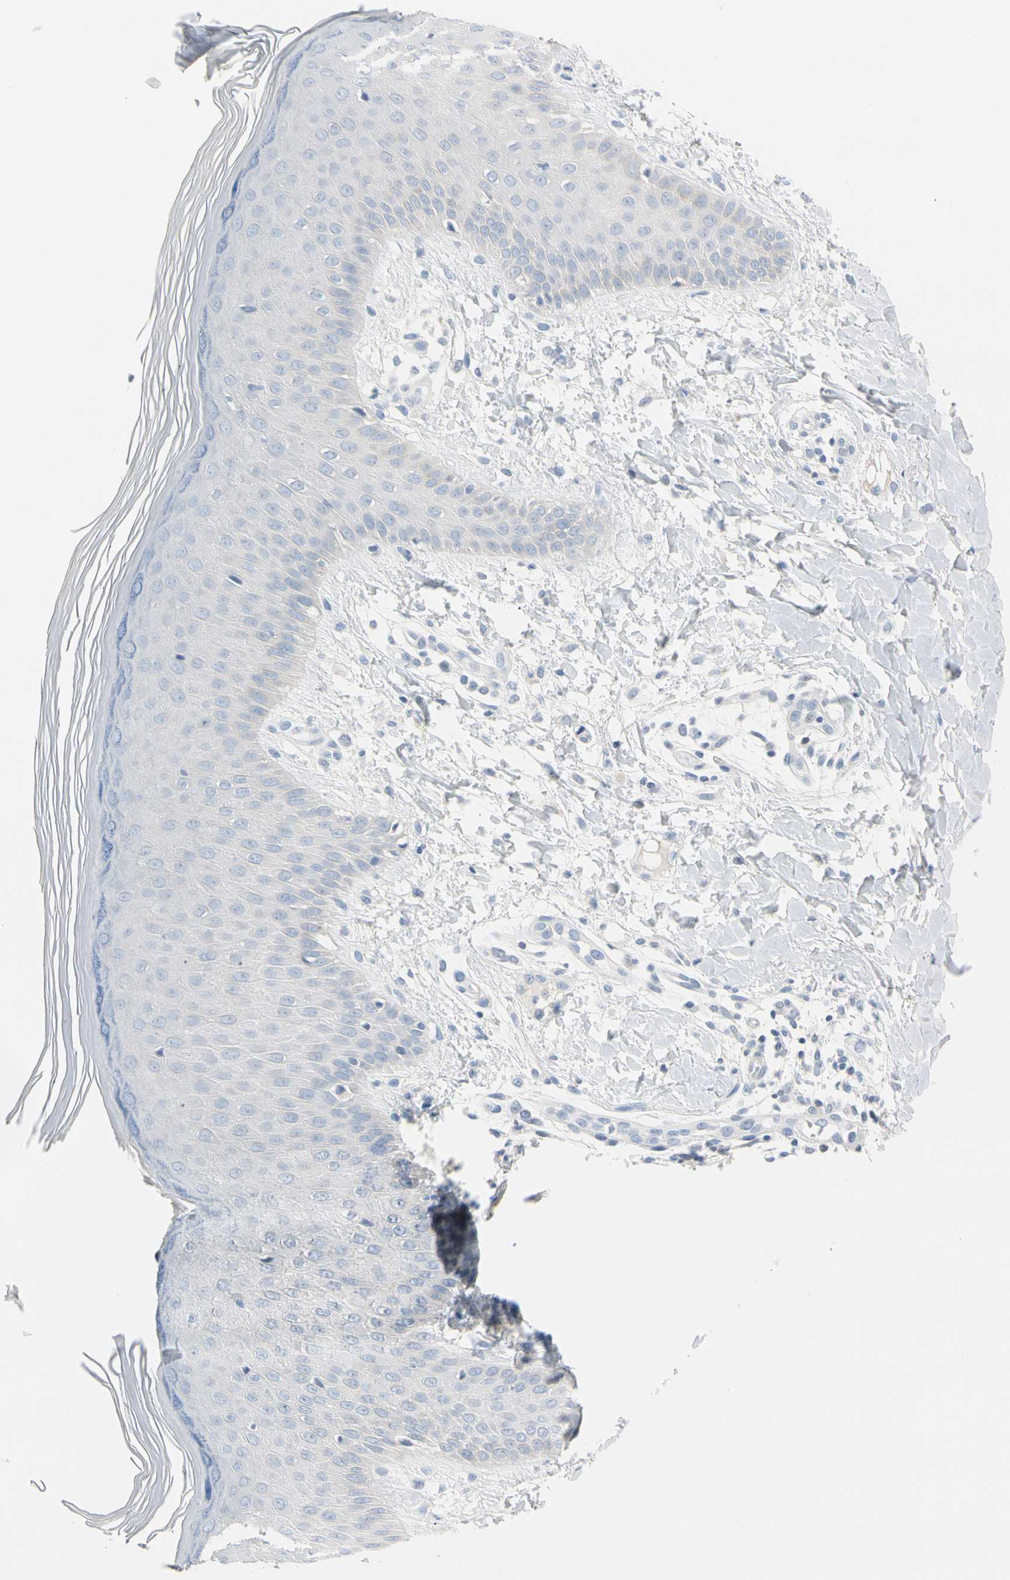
{"staining": {"intensity": "negative", "quantity": "none", "location": "none"}, "tissue": "skin", "cell_type": "Epidermal cells", "image_type": "normal", "snomed": [{"axis": "morphology", "description": "Normal tissue, NOS"}, {"axis": "morphology", "description": "Inflammation, NOS"}, {"axis": "topography", "description": "Soft tissue"}, {"axis": "topography", "description": "Anal"}], "caption": "IHC image of benign skin: human skin stained with DAB displays no significant protein expression in epidermal cells.", "gene": "MARK1", "patient": {"sex": "female", "age": 15}}